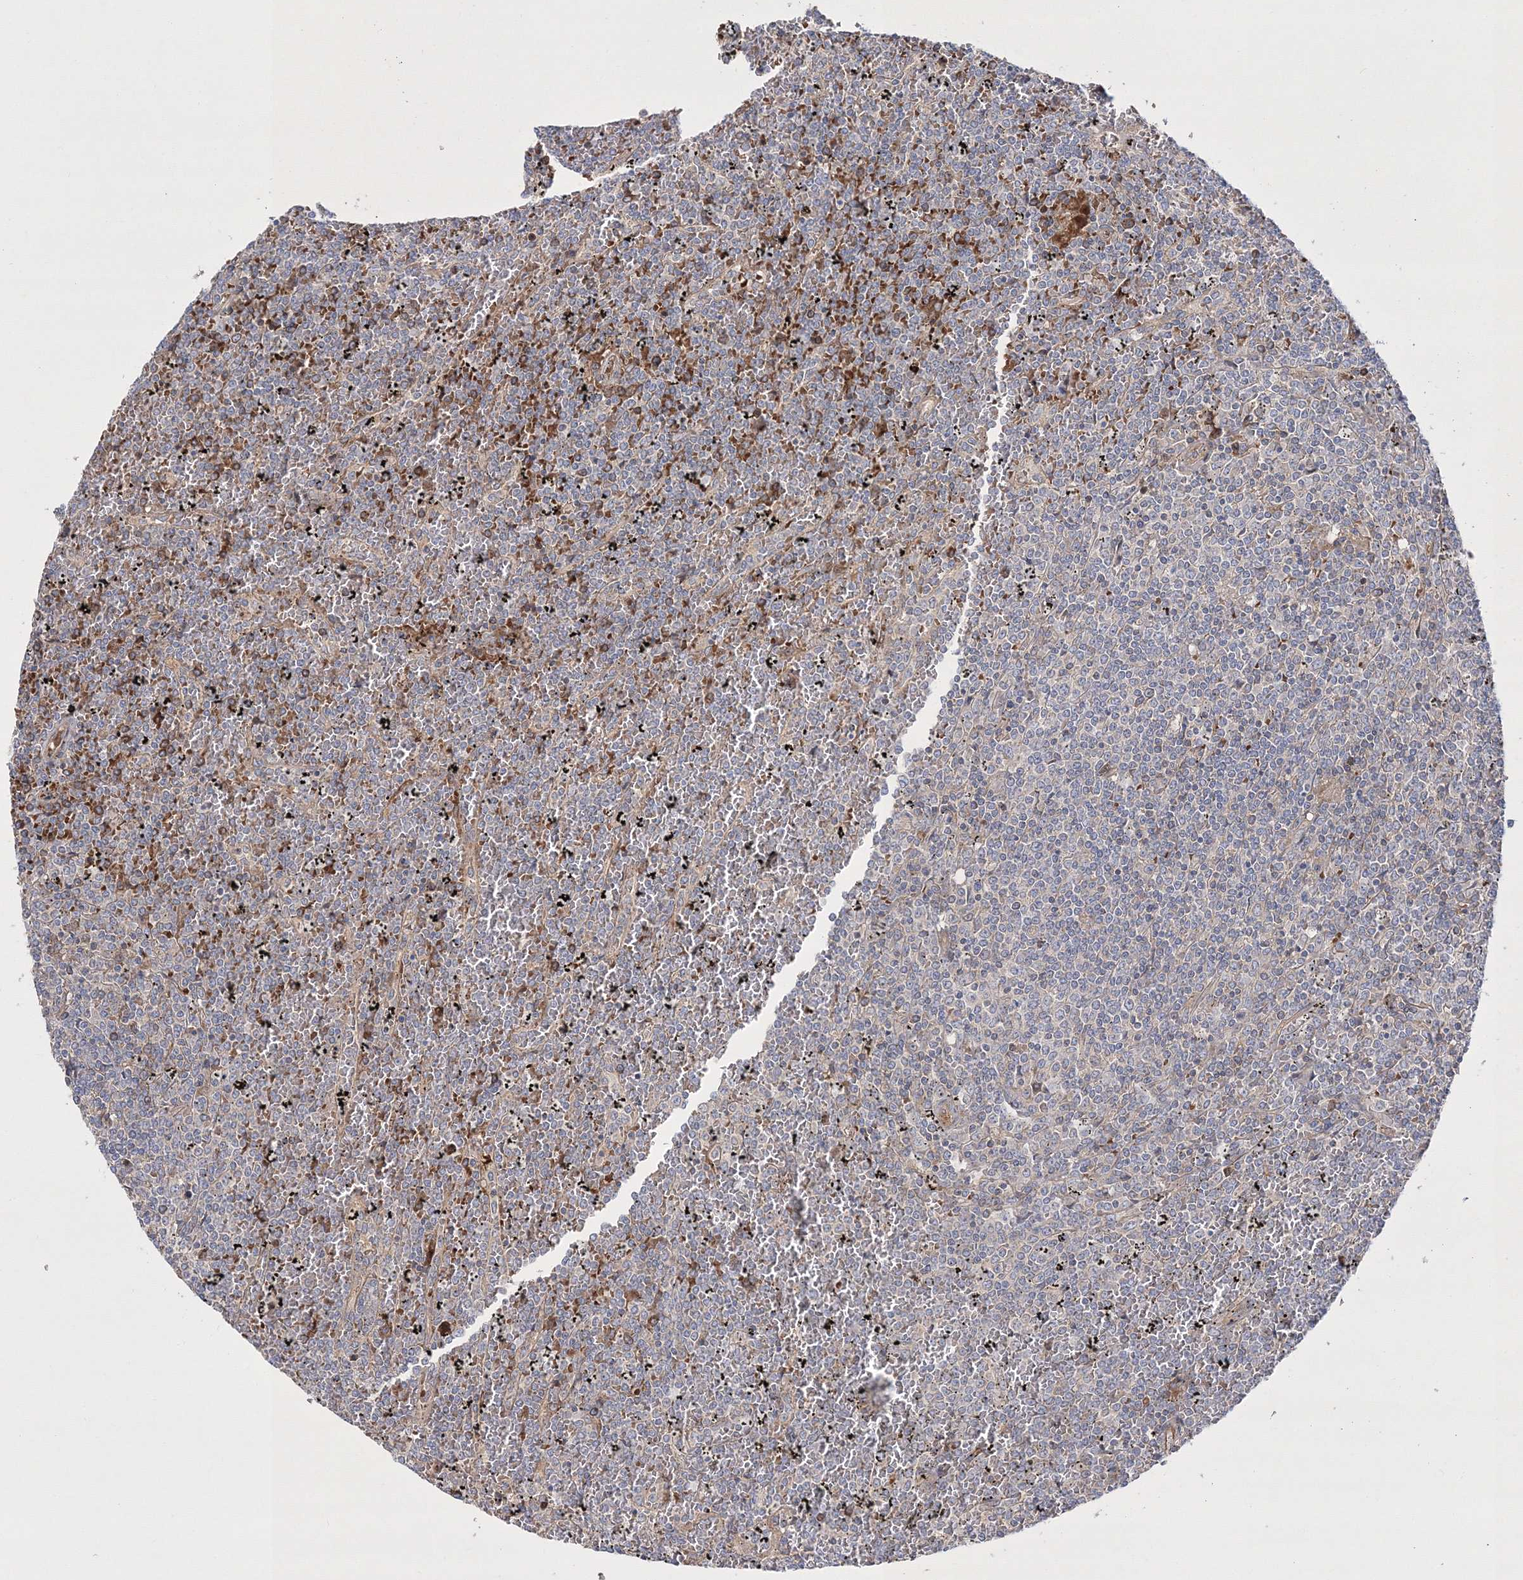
{"staining": {"intensity": "negative", "quantity": "none", "location": "none"}, "tissue": "lymphoma", "cell_type": "Tumor cells", "image_type": "cancer", "snomed": [{"axis": "morphology", "description": "Malignant lymphoma, non-Hodgkin's type, Low grade"}, {"axis": "topography", "description": "Spleen"}], "caption": "Image shows no protein expression in tumor cells of malignant lymphoma, non-Hodgkin's type (low-grade) tissue.", "gene": "ZSWIM6", "patient": {"sex": "female", "age": 19}}